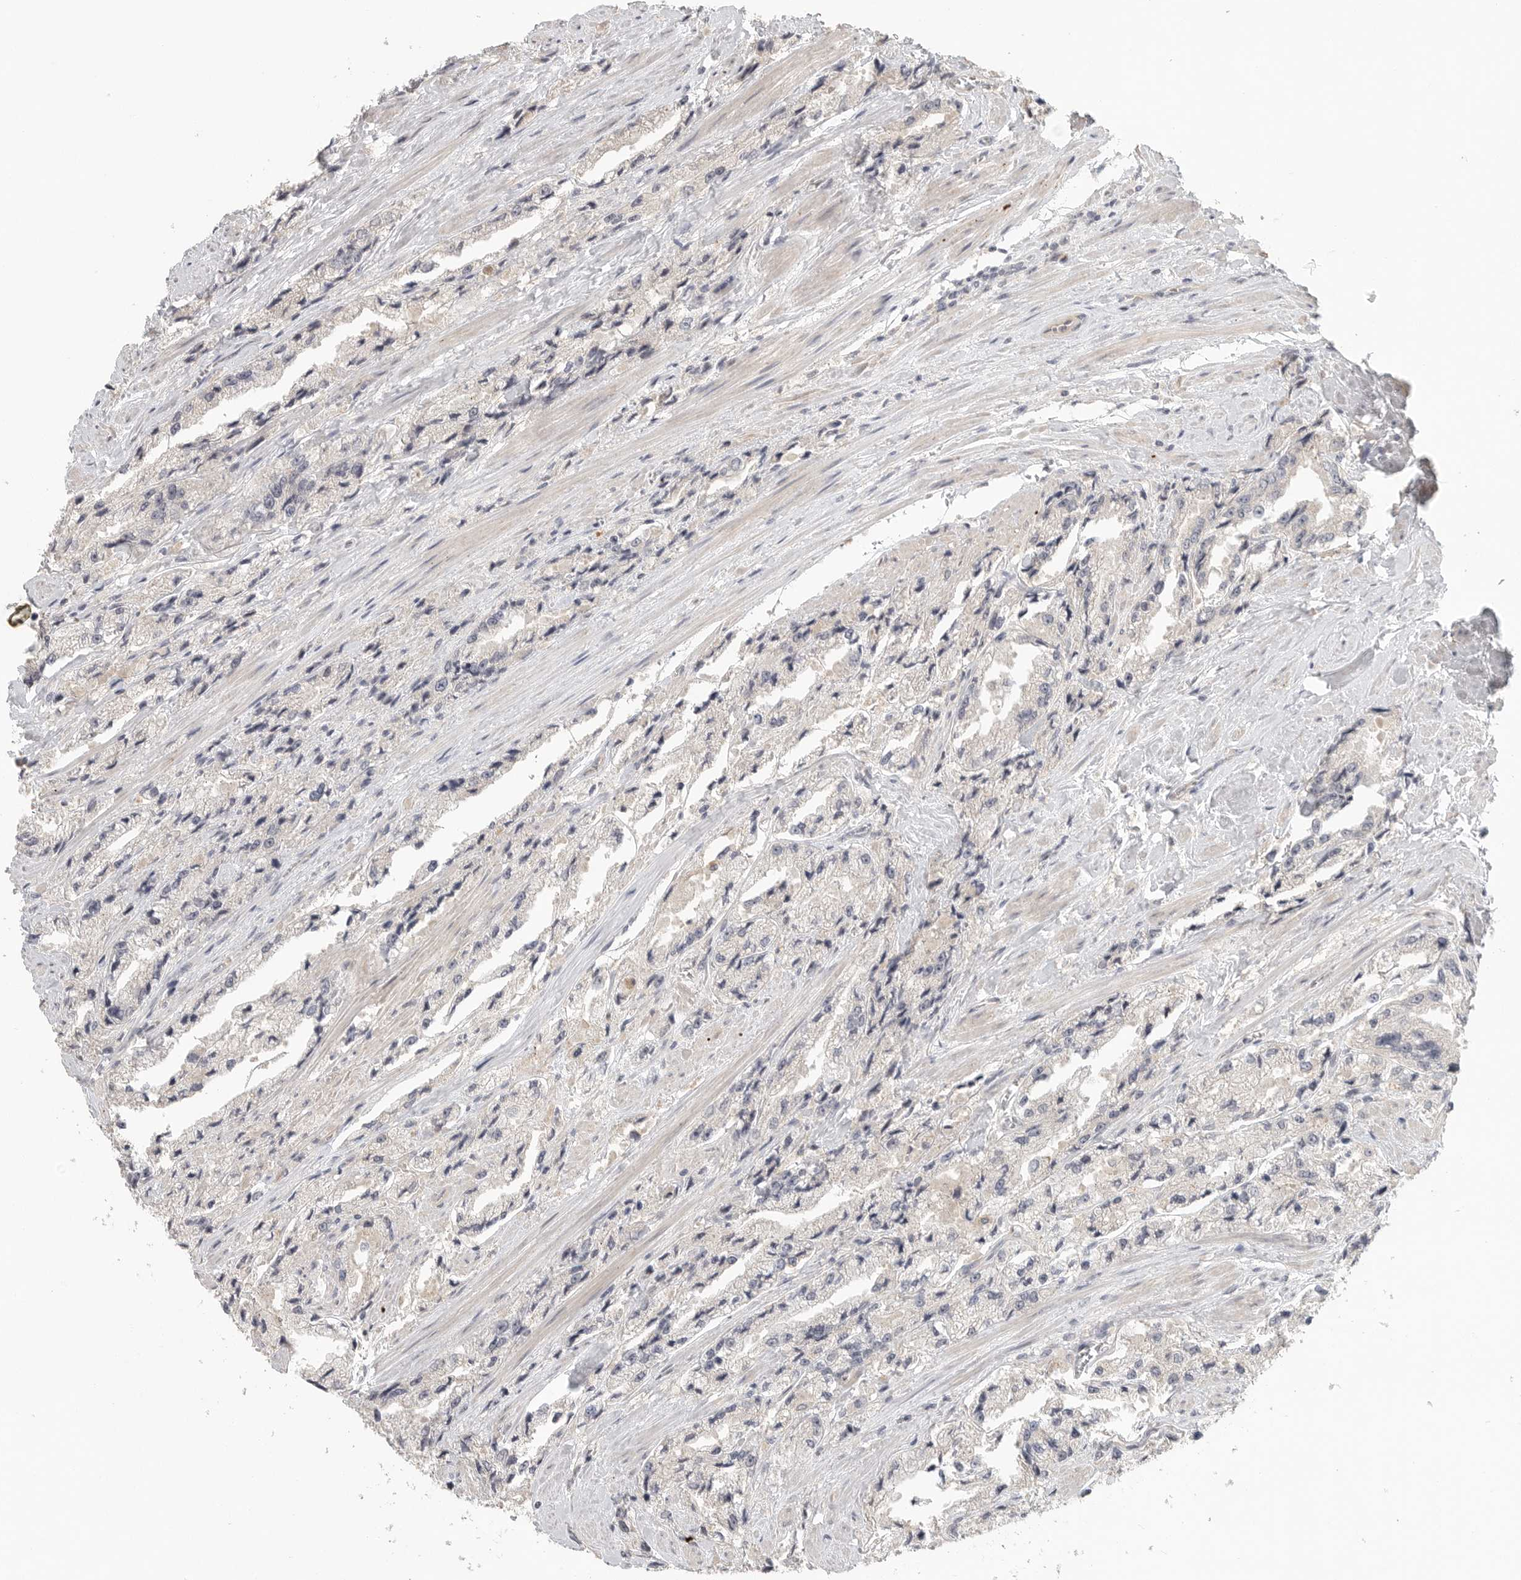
{"staining": {"intensity": "negative", "quantity": "none", "location": "none"}, "tissue": "prostate cancer", "cell_type": "Tumor cells", "image_type": "cancer", "snomed": [{"axis": "morphology", "description": "Adenocarcinoma, High grade"}, {"axis": "topography", "description": "Prostate"}], "caption": "An IHC image of prostate cancer is shown. There is no staining in tumor cells of prostate cancer.", "gene": "HDAC6", "patient": {"sex": "male", "age": 58}}